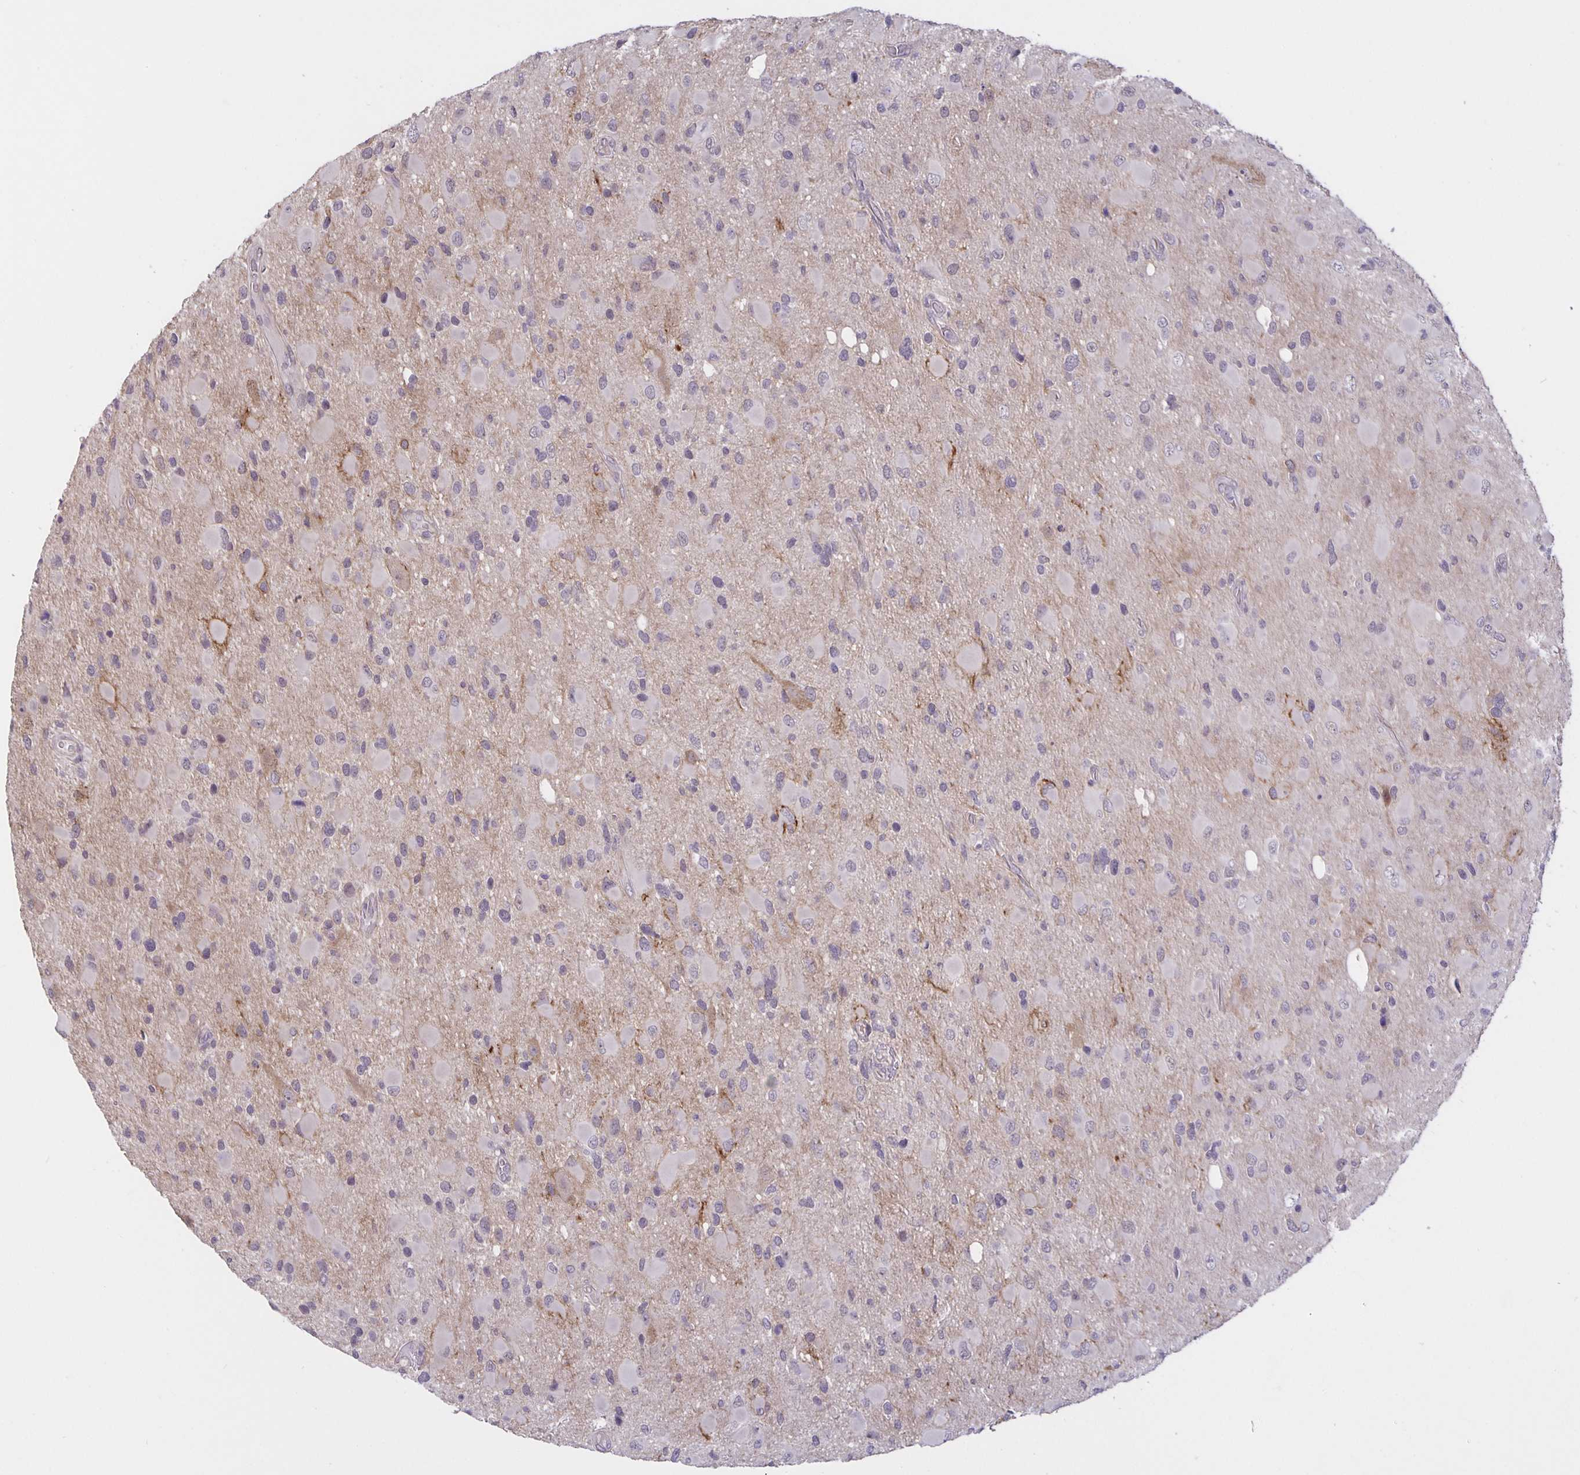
{"staining": {"intensity": "negative", "quantity": "none", "location": "none"}, "tissue": "glioma", "cell_type": "Tumor cells", "image_type": "cancer", "snomed": [{"axis": "morphology", "description": "Glioma, malignant, Low grade"}, {"axis": "topography", "description": "Brain"}], "caption": "This is an immunohistochemistry image of human glioma. There is no expression in tumor cells.", "gene": "ARVCF", "patient": {"sex": "female", "age": 32}}